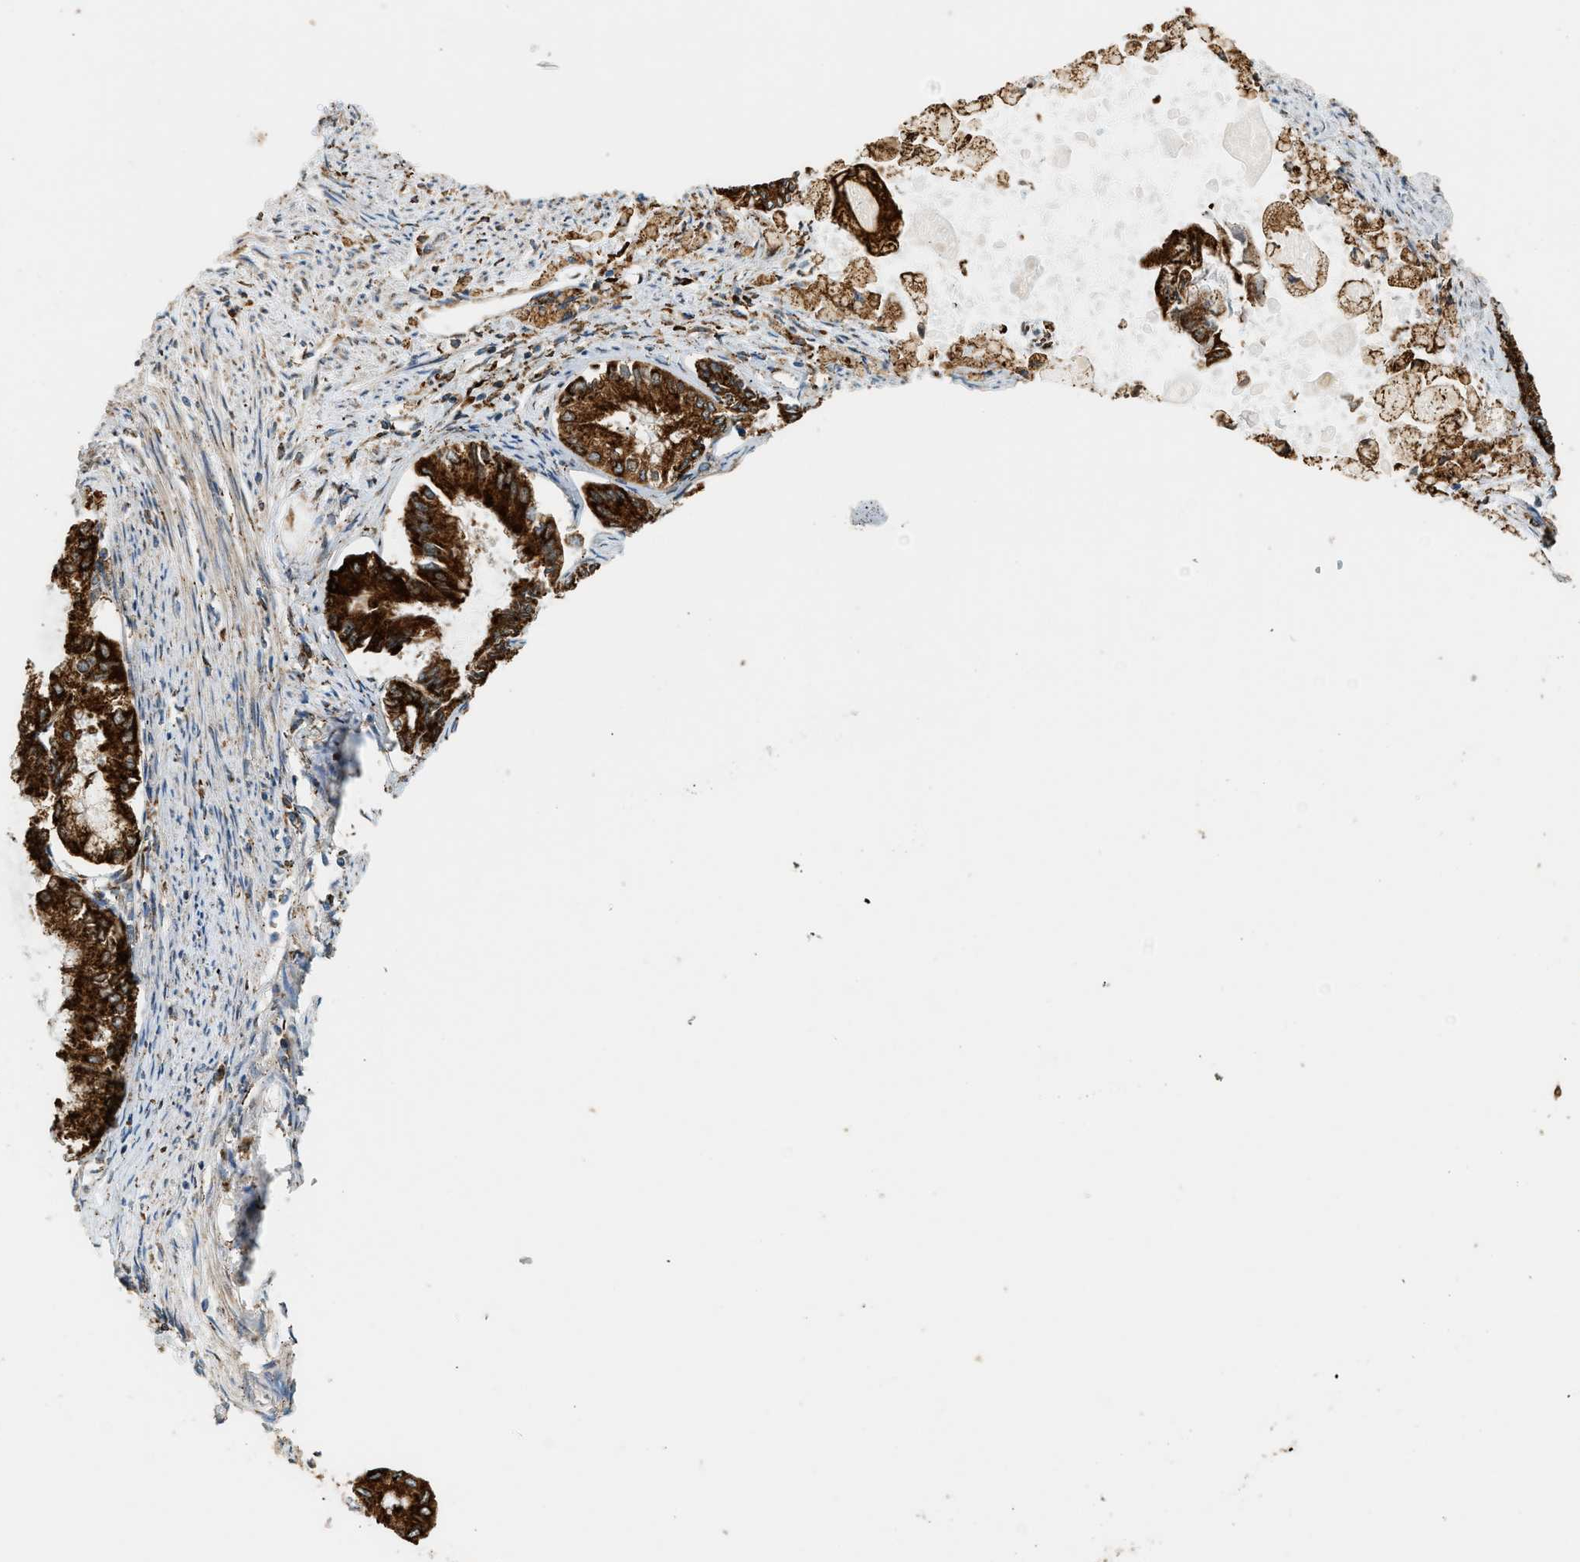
{"staining": {"intensity": "strong", "quantity": ">75%", "location": "cytoplasmic/membranous"}, "tissue": "endometrial cancer", "cell_type": "Tumor cells", "image_type": "cancer", "snomed": [{"axis": "morphology", "description": "Adenocarcinoma, NOS"}, {"axis": "topography", "description": "Endometrium"}], "caption": "The immunohistochemical stain labels strong cytoplasmic/membranous staining in tumor cells of adenocarcinoma (endometrial) tissue.", "gene": "SEMA4D", "patient": {"sex": "female", "age": 86}}